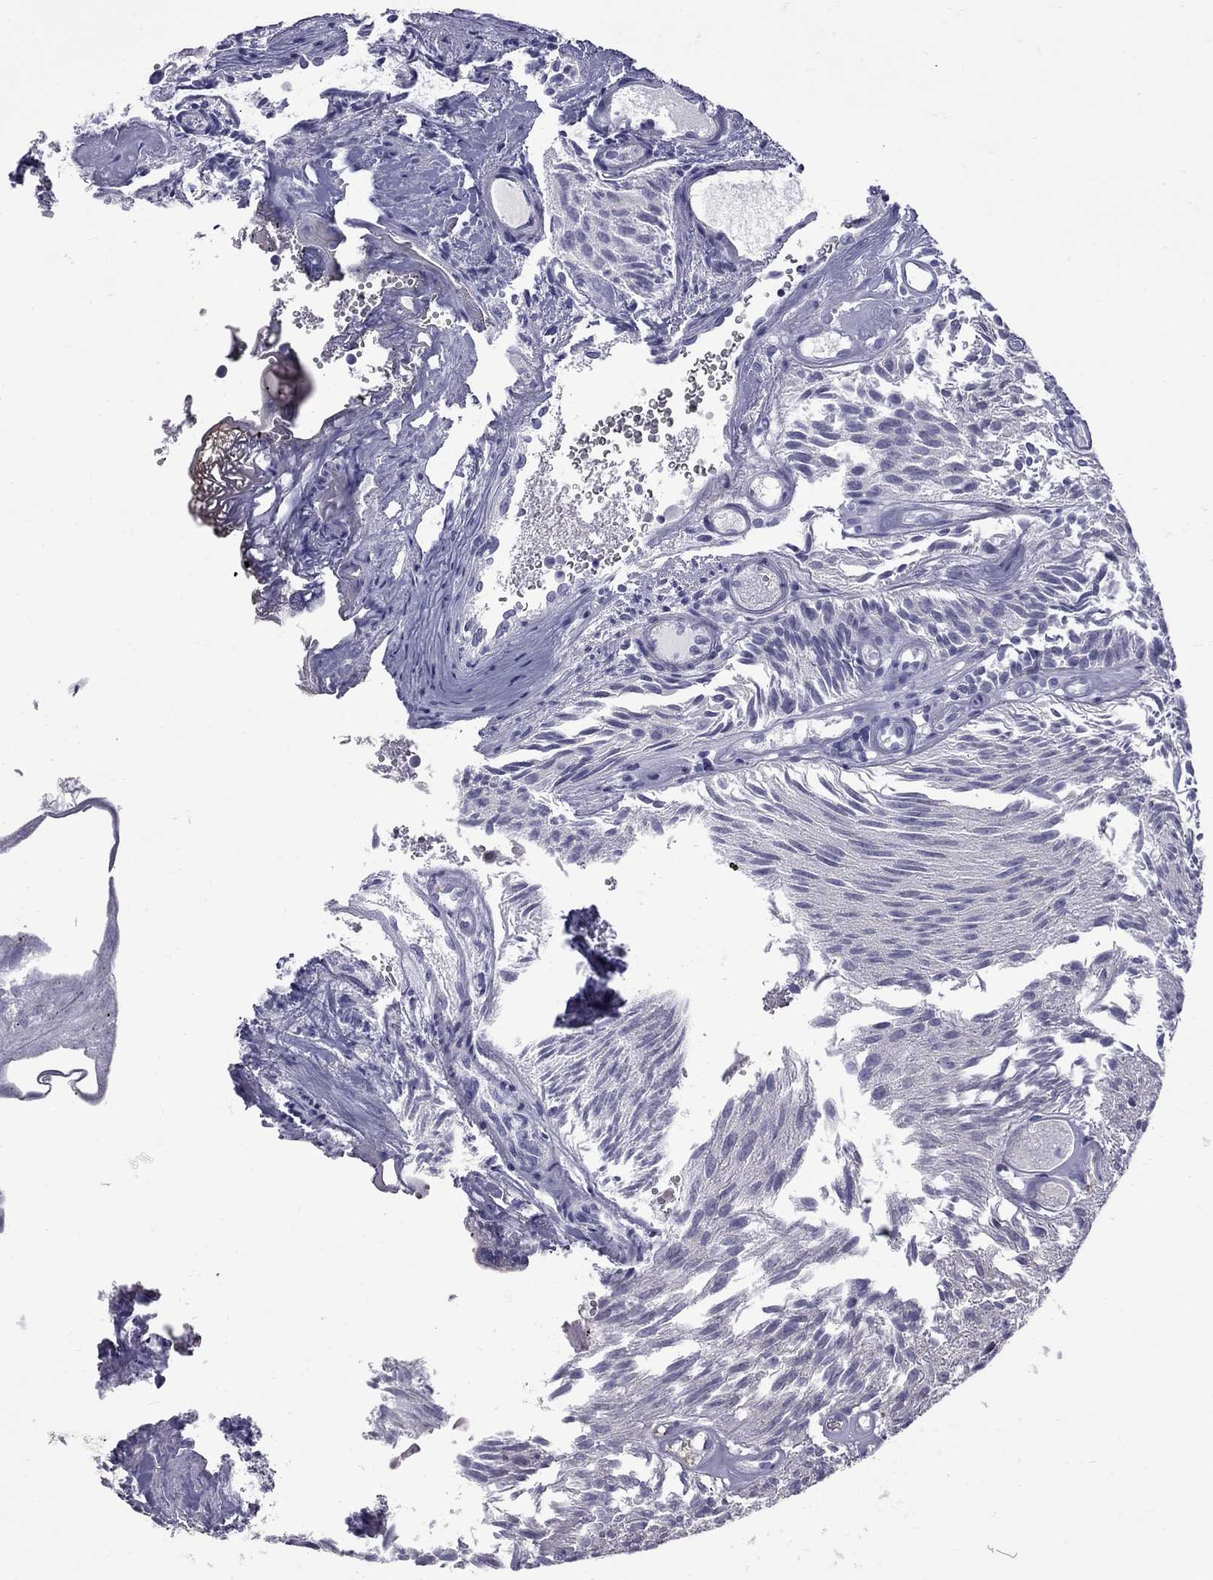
{"staining": {"intensity": "negative", "quantity": "none", "location": "none"}, "tissue": "urothelial cancer", "cell_type": "Tumor cells", "image_type": "cancer", "snomed": [{"axis": "morphology", "description": "Urothelial carcinoma, Low grade"}, {"axis": "topography", "description": "Urinary bladder"}], "caption": "The immunohistochemistry photomicrograph has no significant positivity in tumor cells of urothelial cancer tissue.", "gene": "NRARP", "patient": {"sex": "female", "age": 87}}